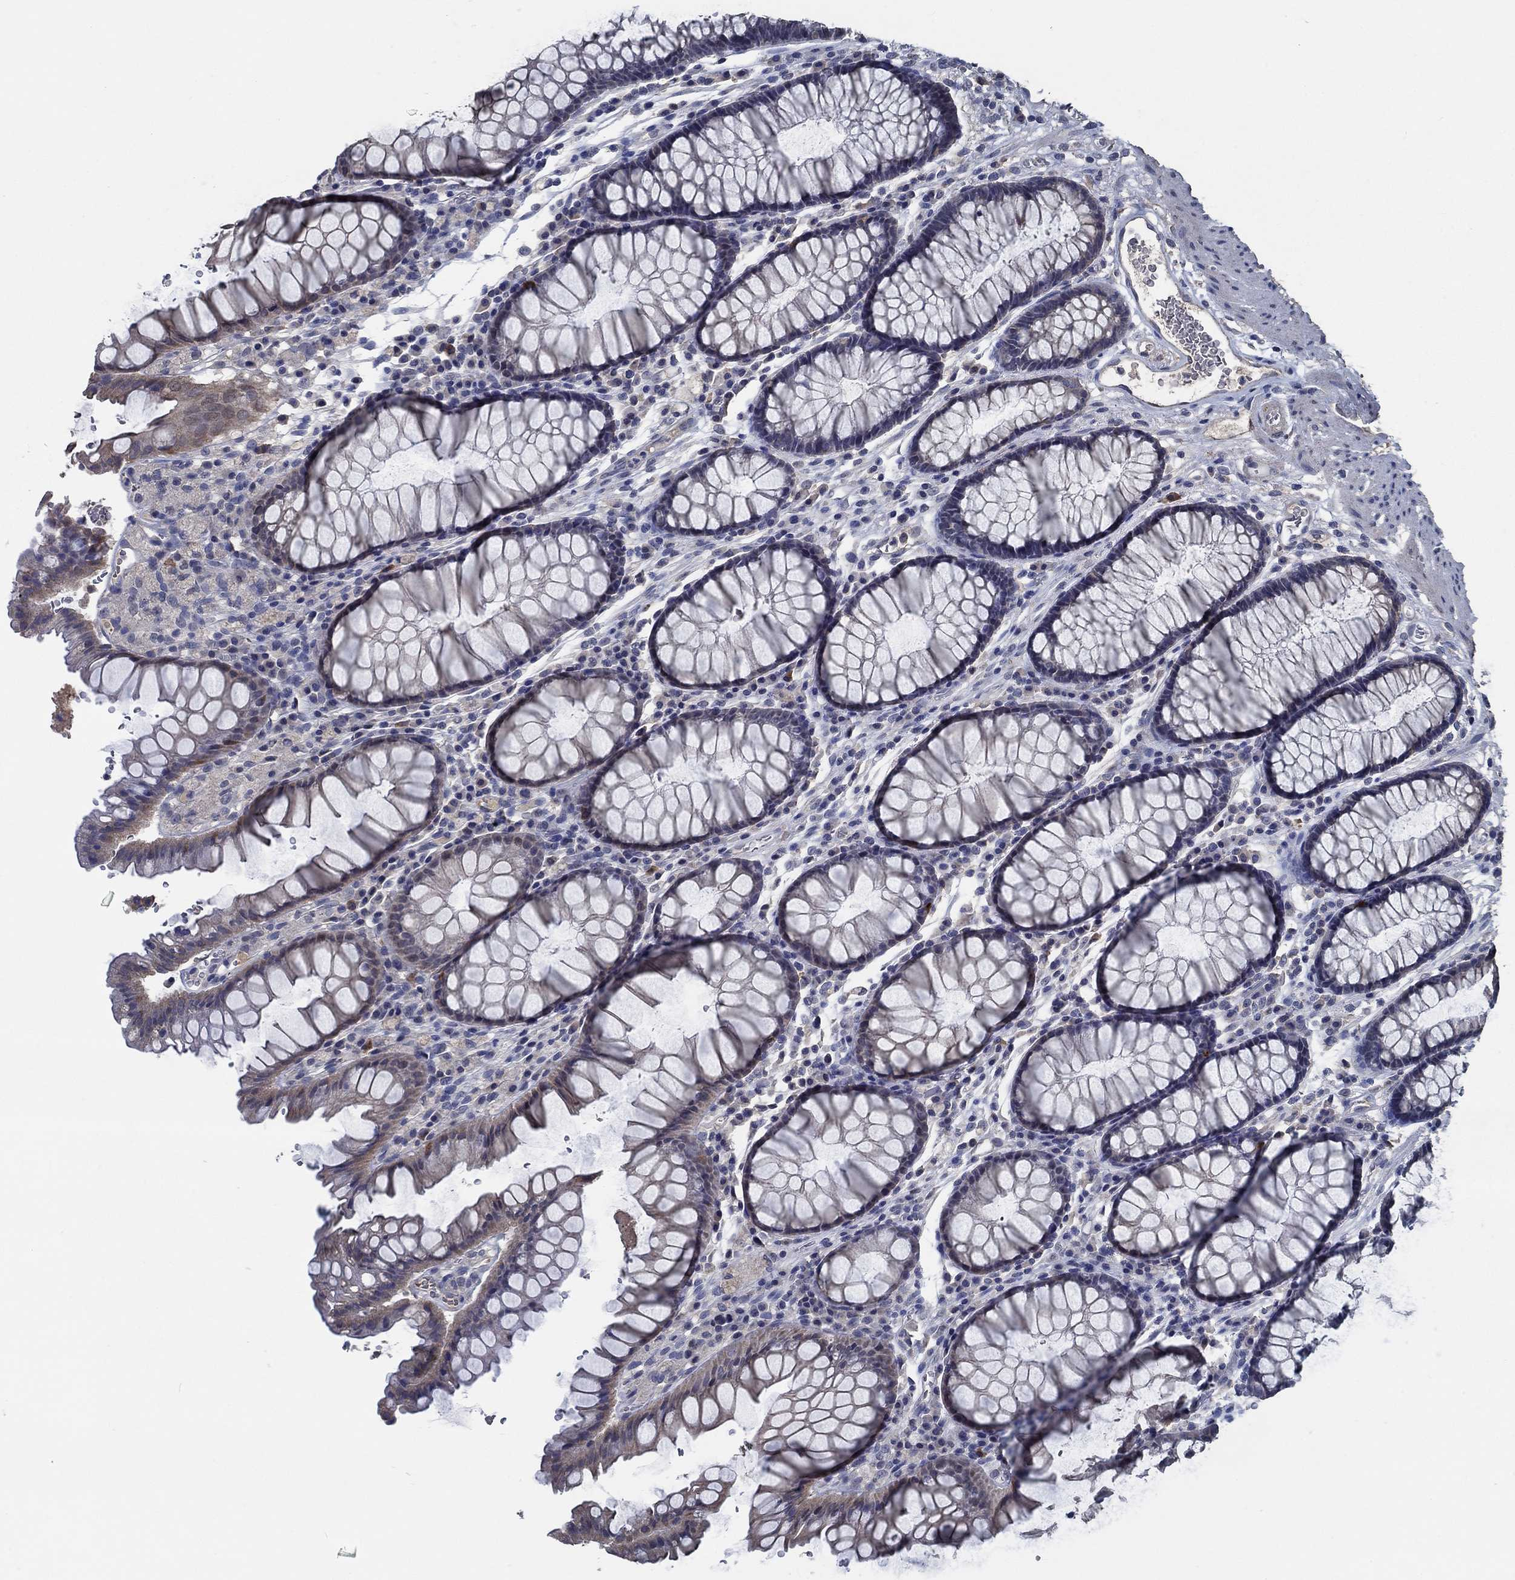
{"staining": {"intensity": "negative", "quantity": "none", "location": "none"}, "tissue": "rectum", "cell_type": "Glandular cells", "image_type": "normal", "snomed": [{"axis": "morphology", "description": "Normal tissue, NOS"}, {"axis": "topography", "description": "Rectum"}], "caption": "Immunohistochemical staining of benign human rectum exhibits no significant positivity in glandular cells.", "gene": "OBSCN", "patient": {"sex": "female", "age": 68}}